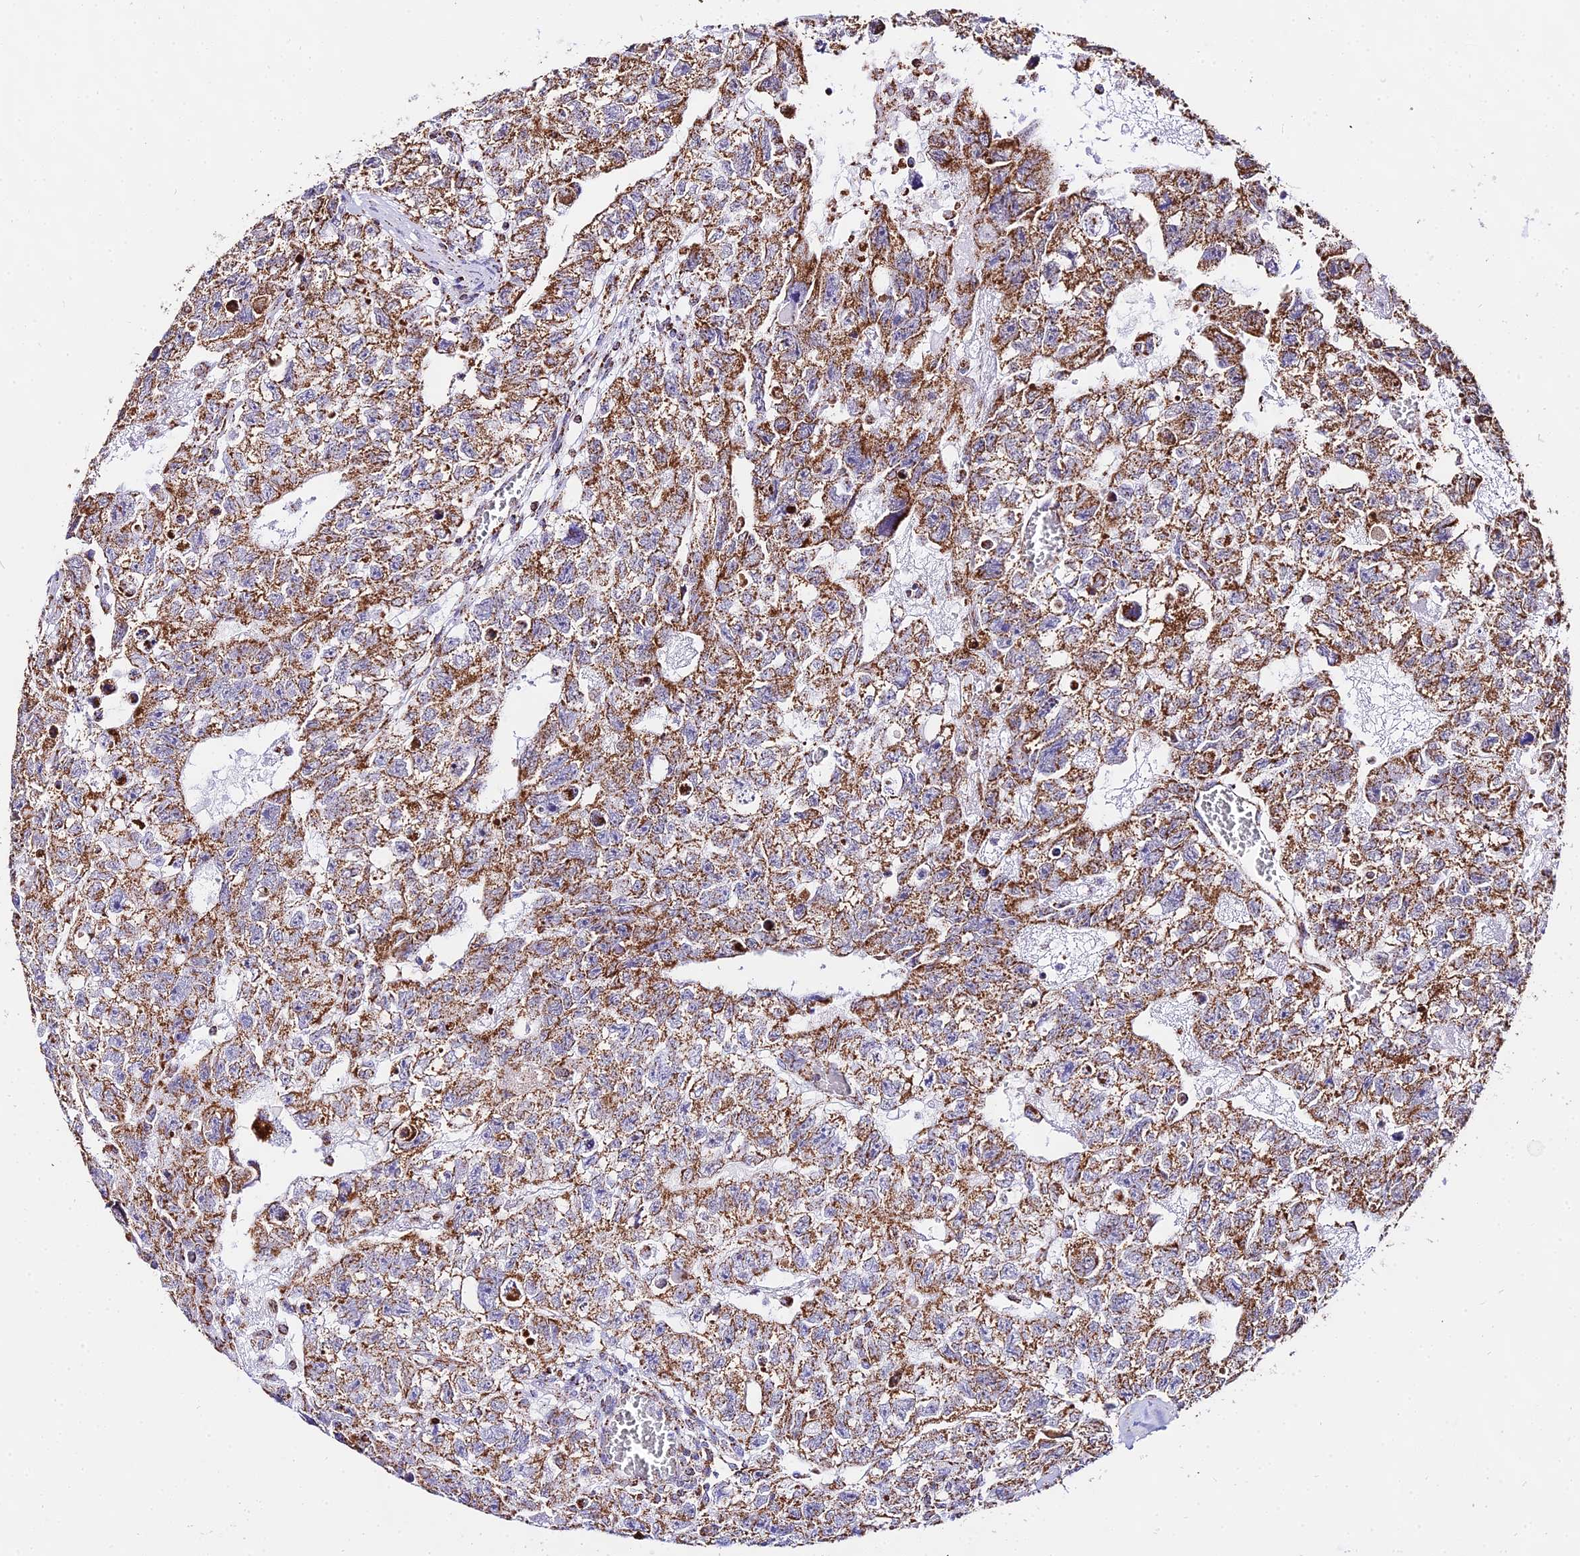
{"staining": {"intensity": "moderate", "quantity": ">75%", "location": "cytoplasmic/membranous"}, "tissue": "testis cancer", "cell_type": "Tumor cells", "image_type": "cancer", "snomed": [{"axis": "morphology", "description": "Carcinoma, Embryonal, NOS"}, {"axis": "topography", "description": "Testis"}], "caption": "Testis cancer stained with DAB immunohistochemistry exhibits medium levels of moderate cytoplasmic/membranous positivity in about >75% of tumor cells.", "gene": "ATP5PD", "patient": {"sex": "male", "age": 26}}